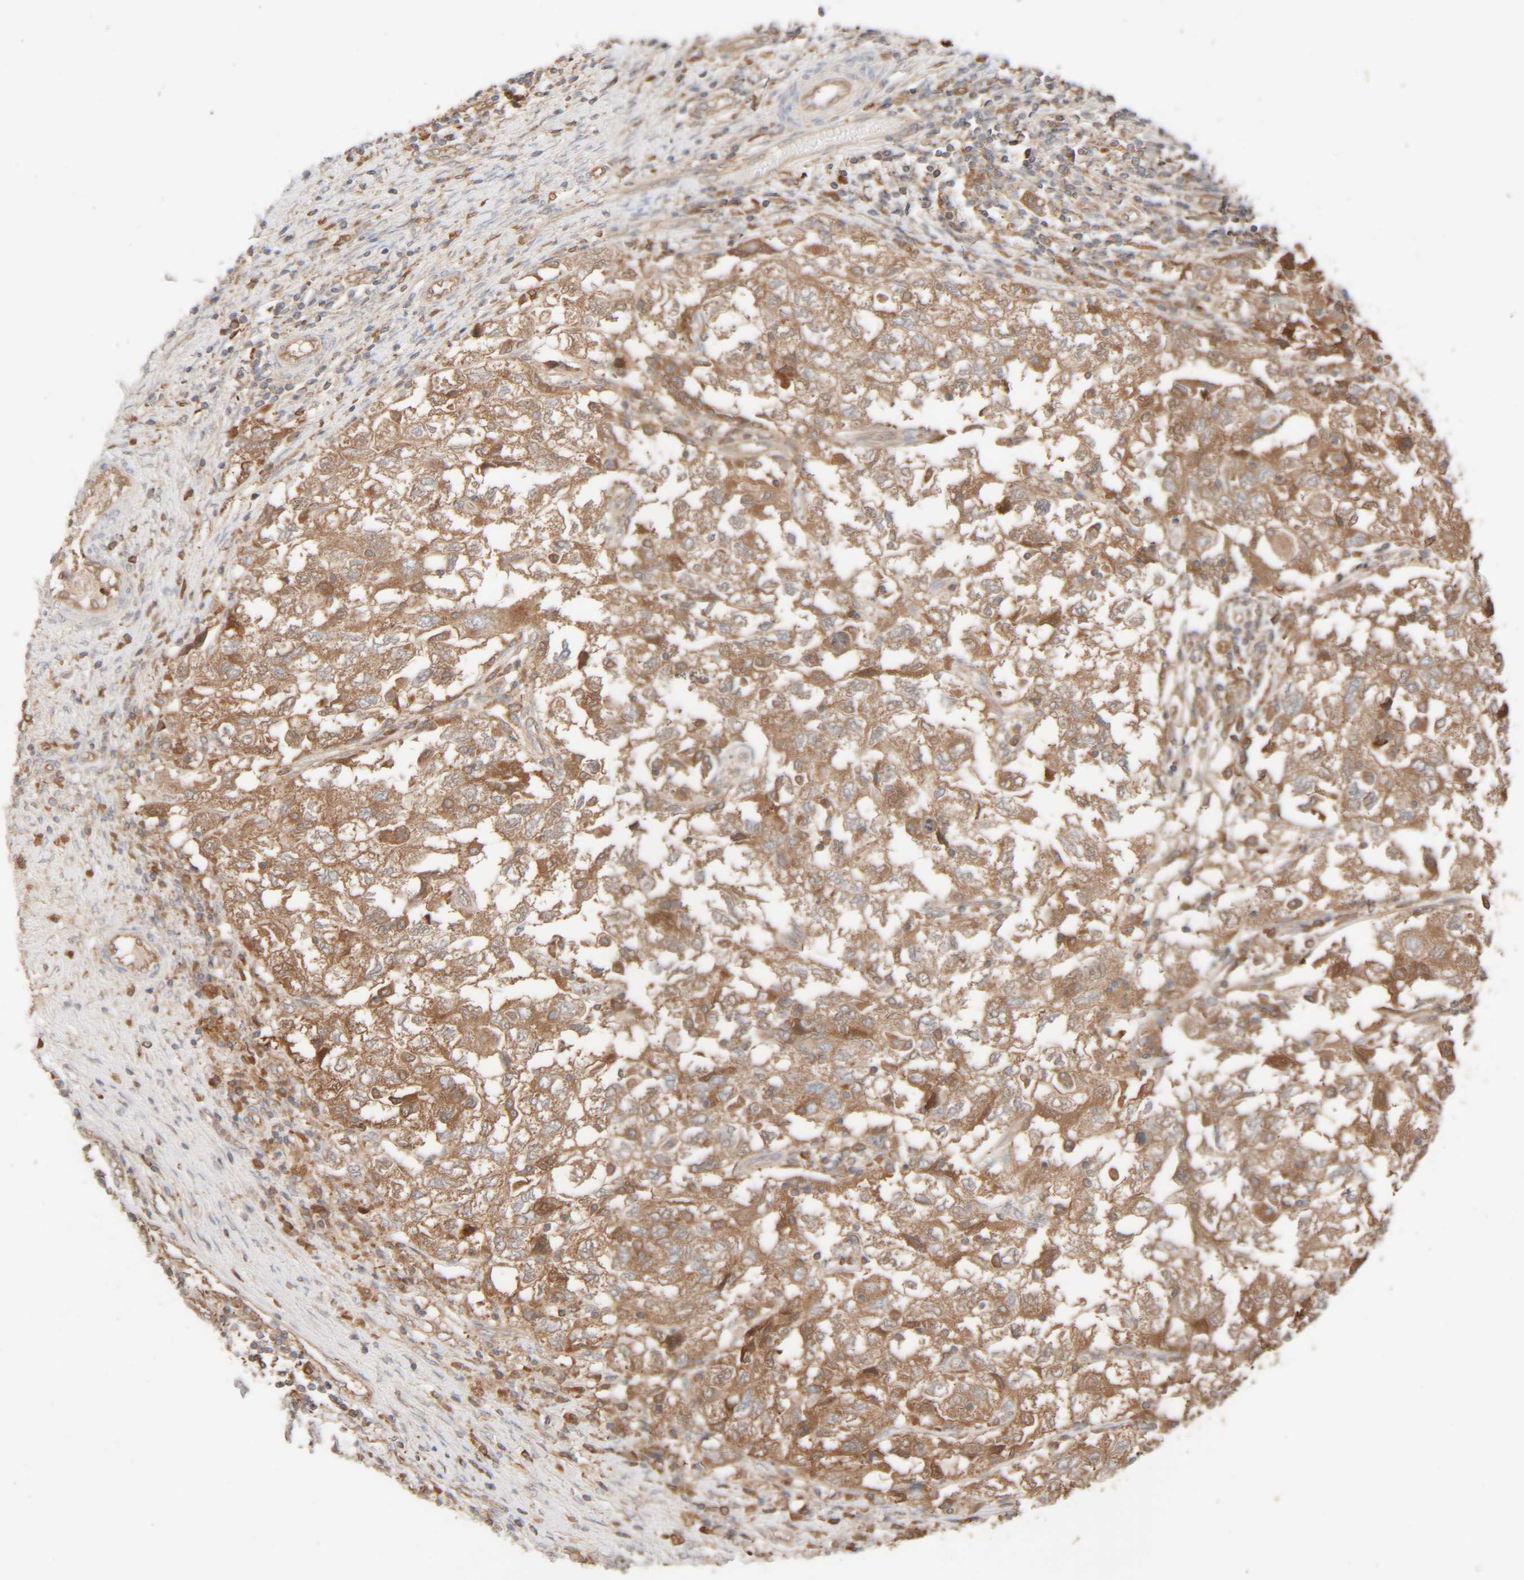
{"staining": {"intensity": "moderate", "quantity": ">75%", "location": "cytoplasmic/membranous"}, "tissue": "ovarian cancer", "cell_type": "Tumor cells", "image_type": "cancer", "snomed": [{"axis": "morphology", "description": "Carcinoma, NOS"}, {"axis": "morphology", "description": "Cystadenocarcinoma, serous, NOS"}, {"axis": "topography", "description": "Ovary"}], "caption": "A medium amount of moderate cytoplasmic/membranous positivity is appreciated in approximately >75% of tumor cells in ovarian cancer (serous cystadenocarcinoma) tissue. (DAB = brown stain, brightfield microscopy at high magnification).", "gene": "TMEM192", "patient": {"sex": "female", "age": 69}}